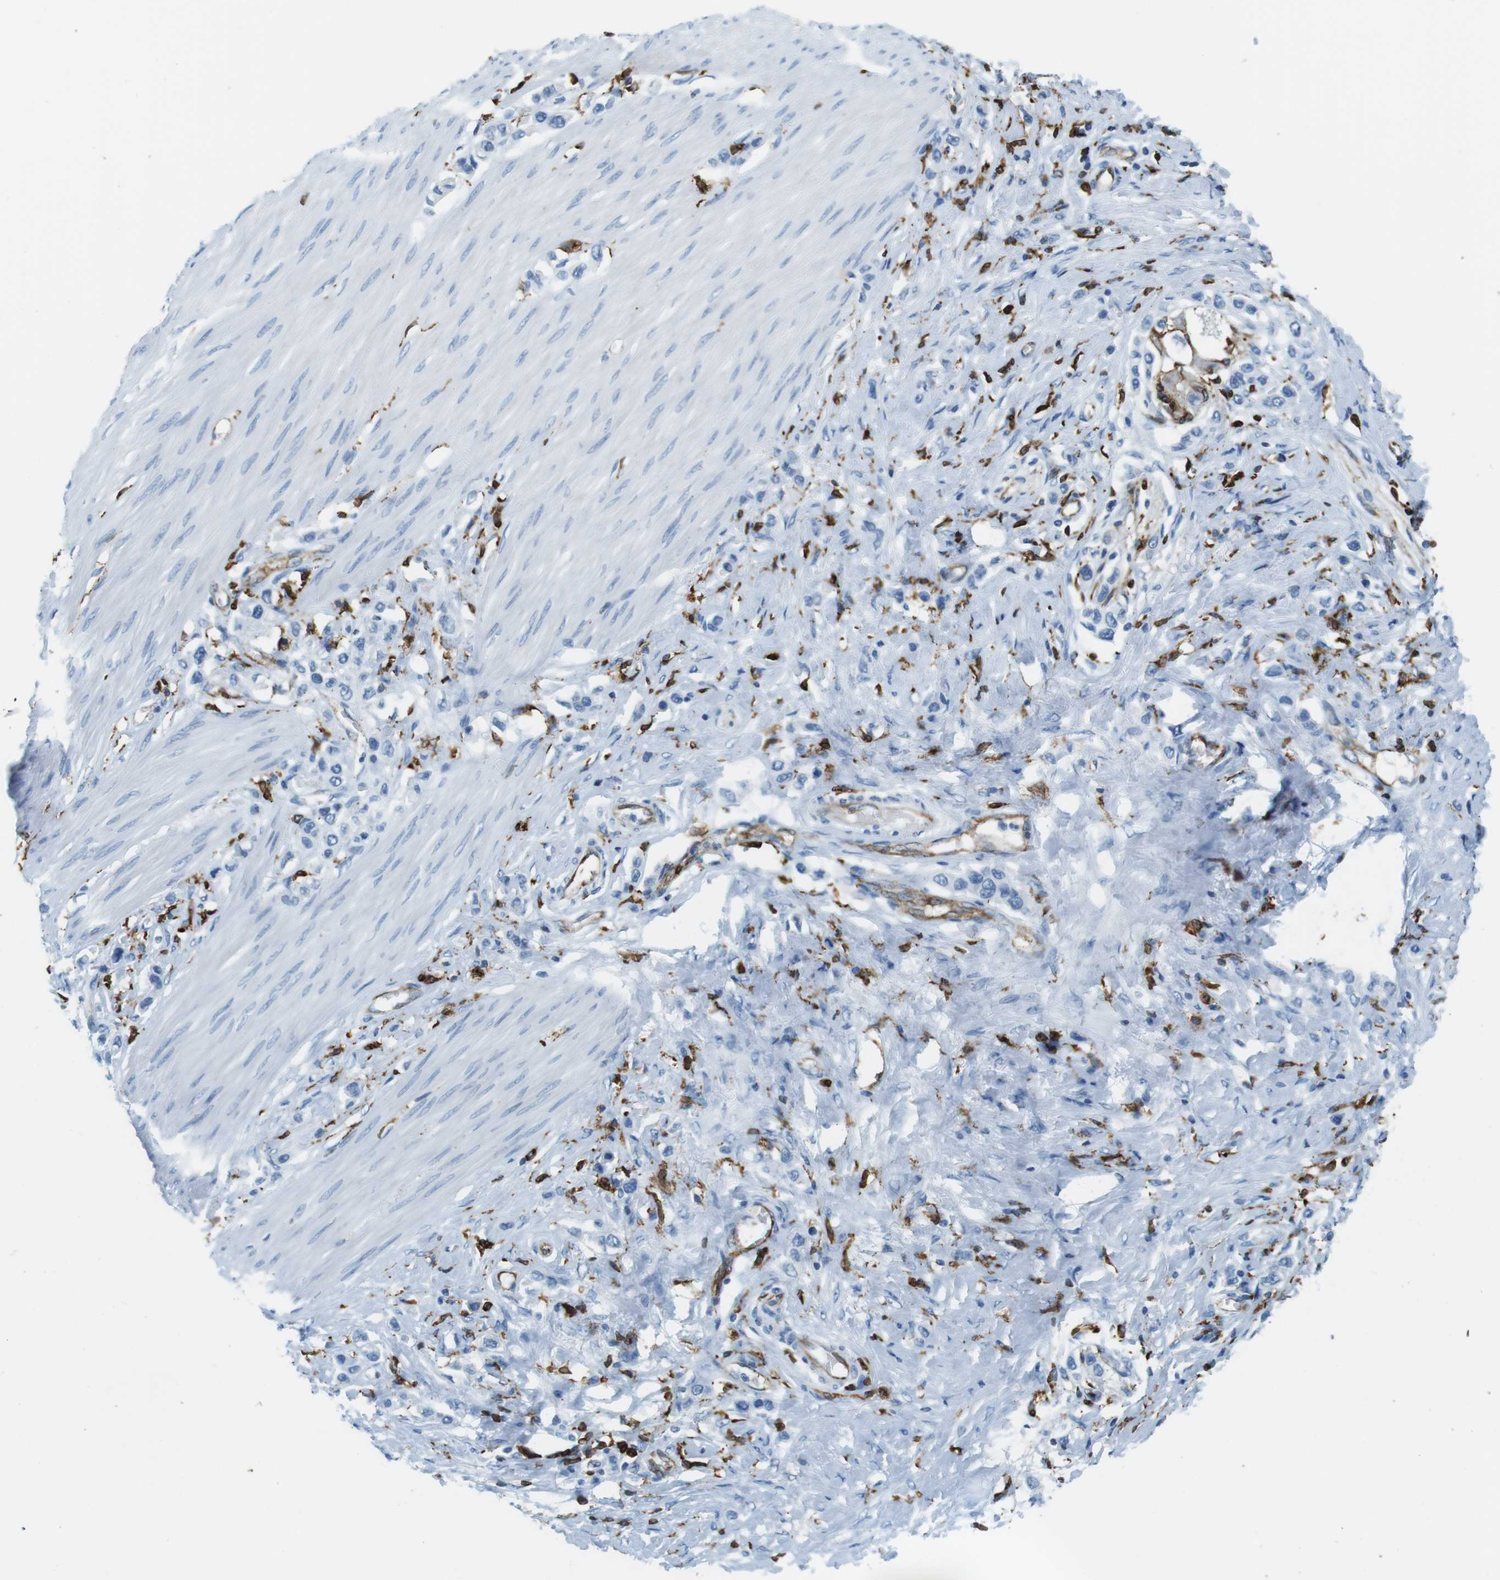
{"staining": {"intensity": "negative", "quantity": "none", "location": "none"}, "tissue": "stomach cancer", "cell_type": "Tumor cells", "image_type": "cancer", "snomed": [{"axis": "morphology", "description": "Adenocarcinoma, NOS"}, {"axis": "topography", "description": "Stomach"}], "caption": "Immunohistochemical staining of stomach cancer (adenocarcinoma) displays no significant positivity in tumor cells. (DAB (3,3'-diaminobenzidine) immunohistochemistry (IHC) with hematoxylin counter stain).", "gene": "CIITA", "patient": {"sex": "female", "age": 65}}